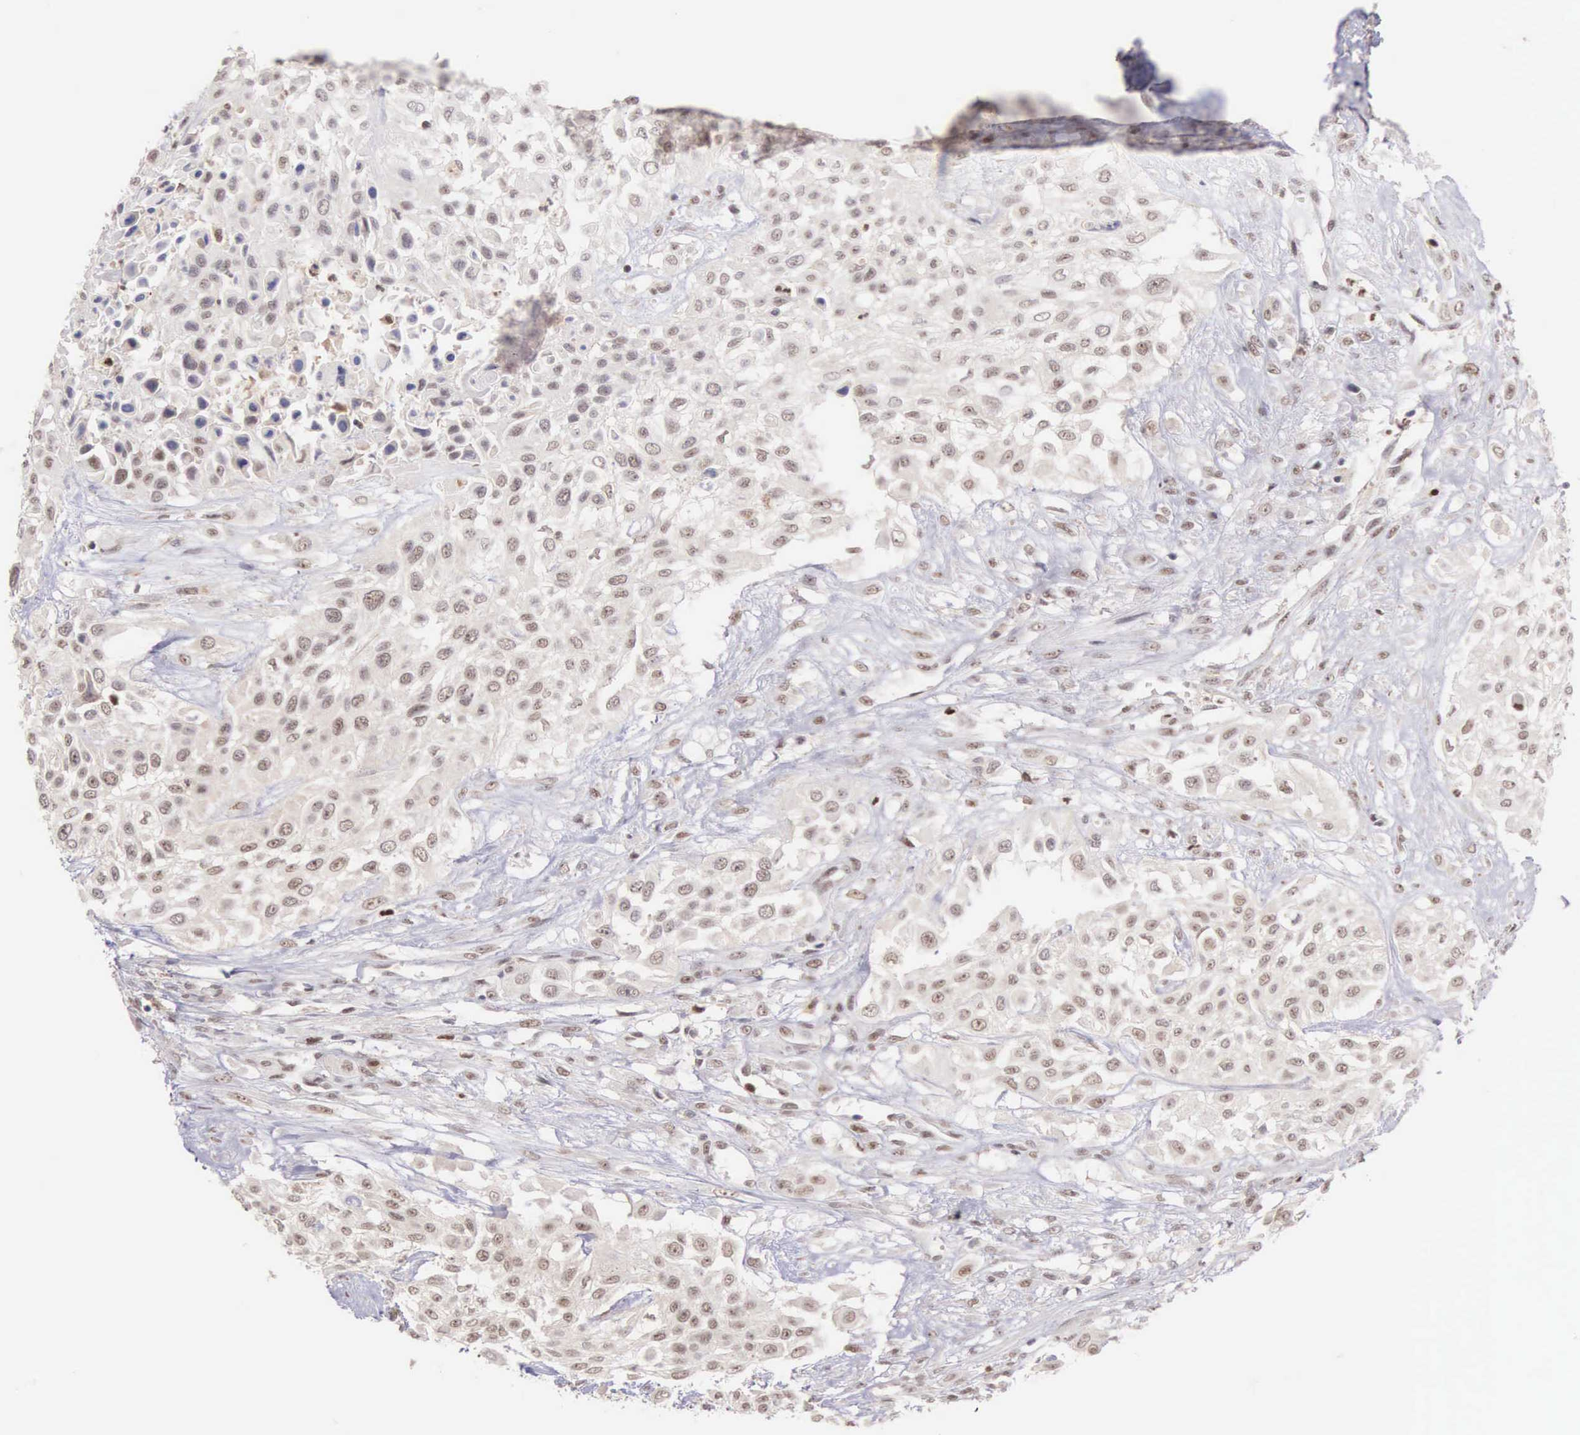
{"staining": {"intensity": "weak", "quantity": "25%-75%", "location": "nuclear"}, "tissue": "urothelial cancer", "cell_type": "Tumor cells", "image_type": "cancer", "snomed": [{"axis": "morphology", "description": "Urothelial carcinoma, High grade"}, {"axis": "topography", "description": "Urinary bladder"}], "caption": "Human urothelial cancer stained with a brown dye displays weak nuclear positive positivity in about 25%-75% of tumor cells.", "gene": "GRK3", "patient": {"sex": "male", "age": 57}}